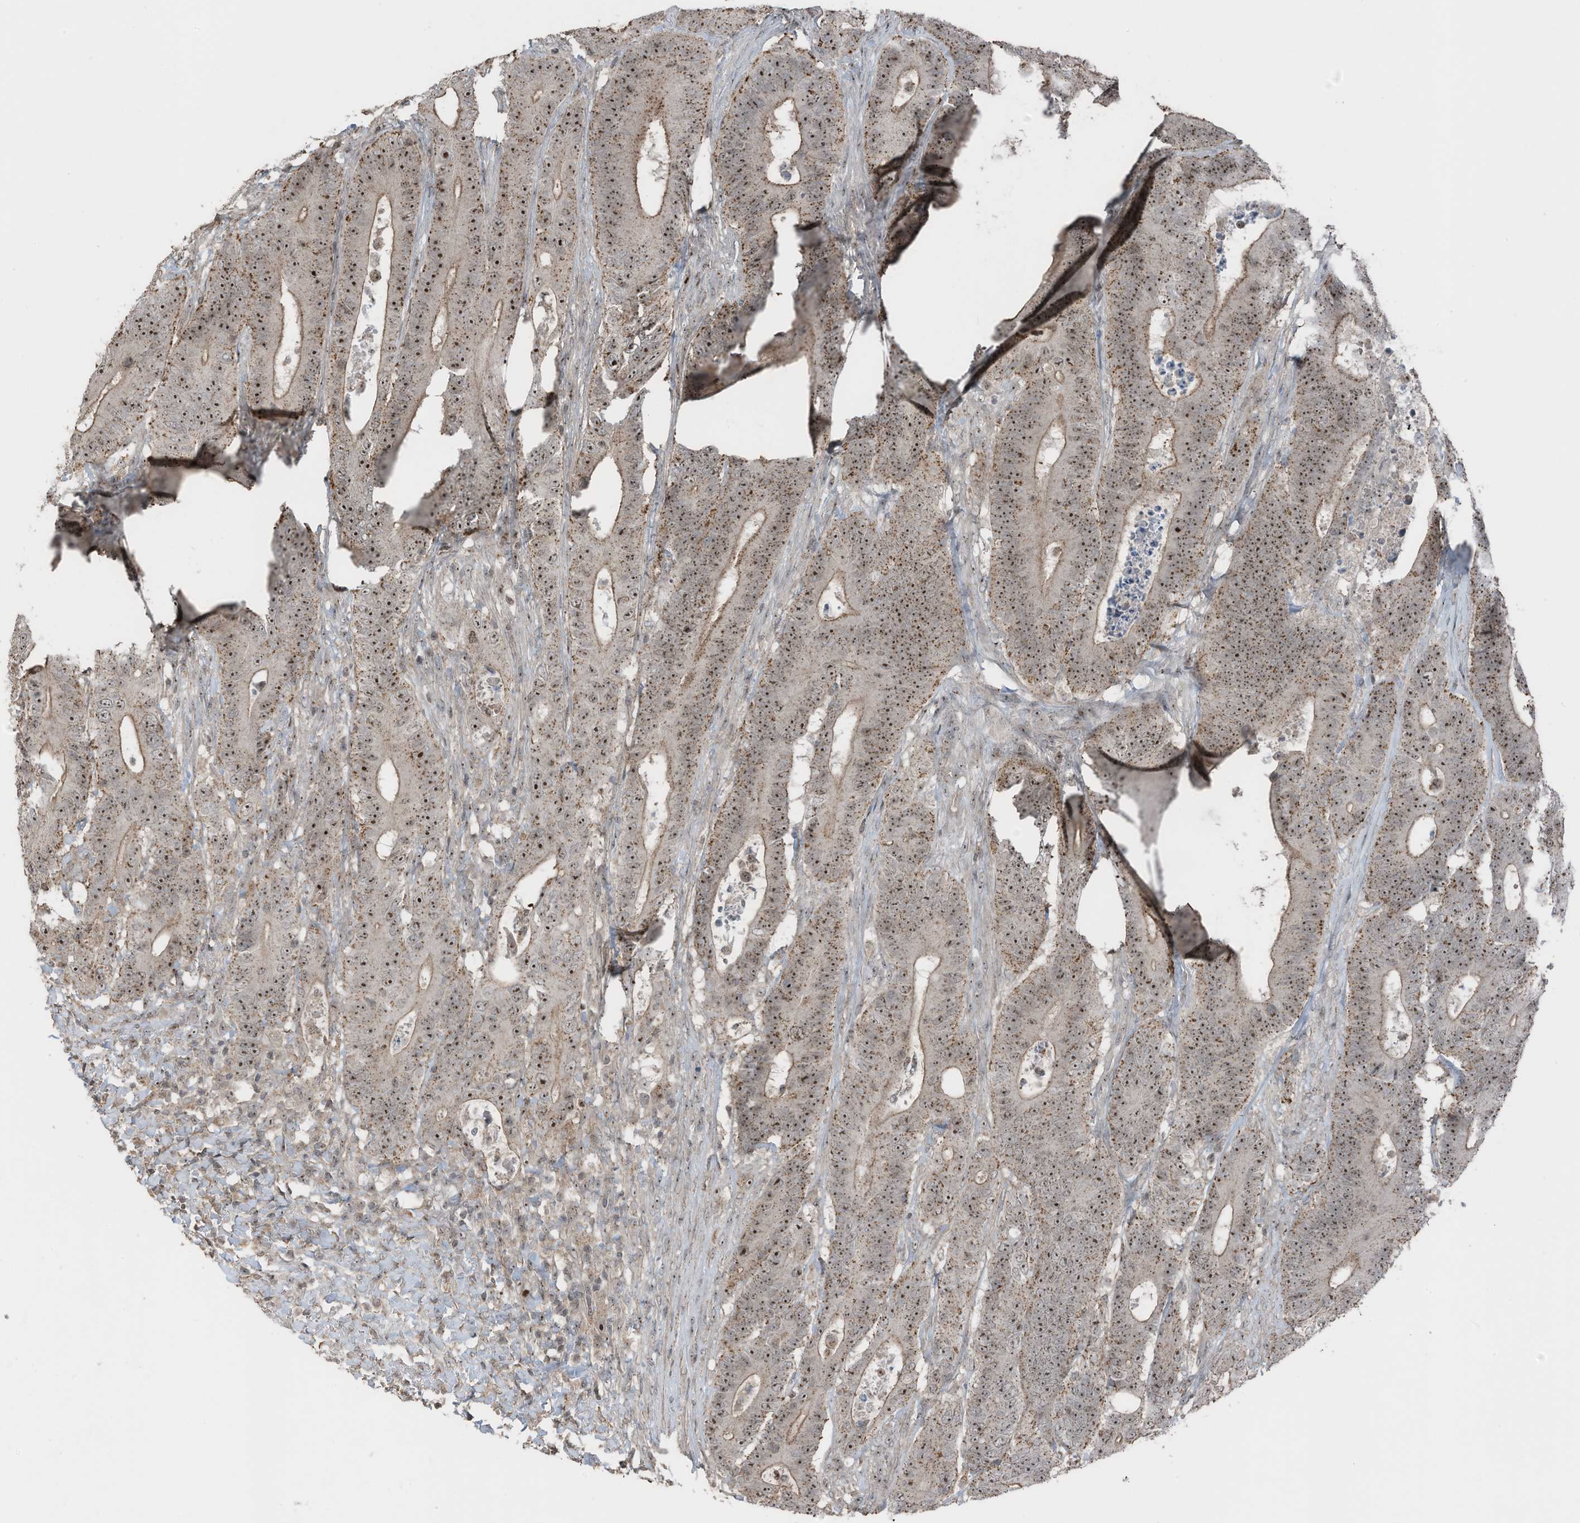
{"staining": {"intensity": "moderate", "quantity": ">75%", "location": "cytoplasmic/membranous,nuclear"}, "tissue": "colorectal cancer", "cell_type": "Tumor cells", "image_type": "cancer", "snomed": [{"axis": "morphology", "description": "Adenocarcinoma, NOS"}, {"axis": "topography", "description": "Colon"}], "caption": "Human colorectal adenocarcinoma stained with a brown dye demonstrates moderate cytoplasmic/membranous and nuclear positive staining in about >75% of tumor cells.", "gene": "UTP3", "patient": {"sex": "male", "age": 83}}